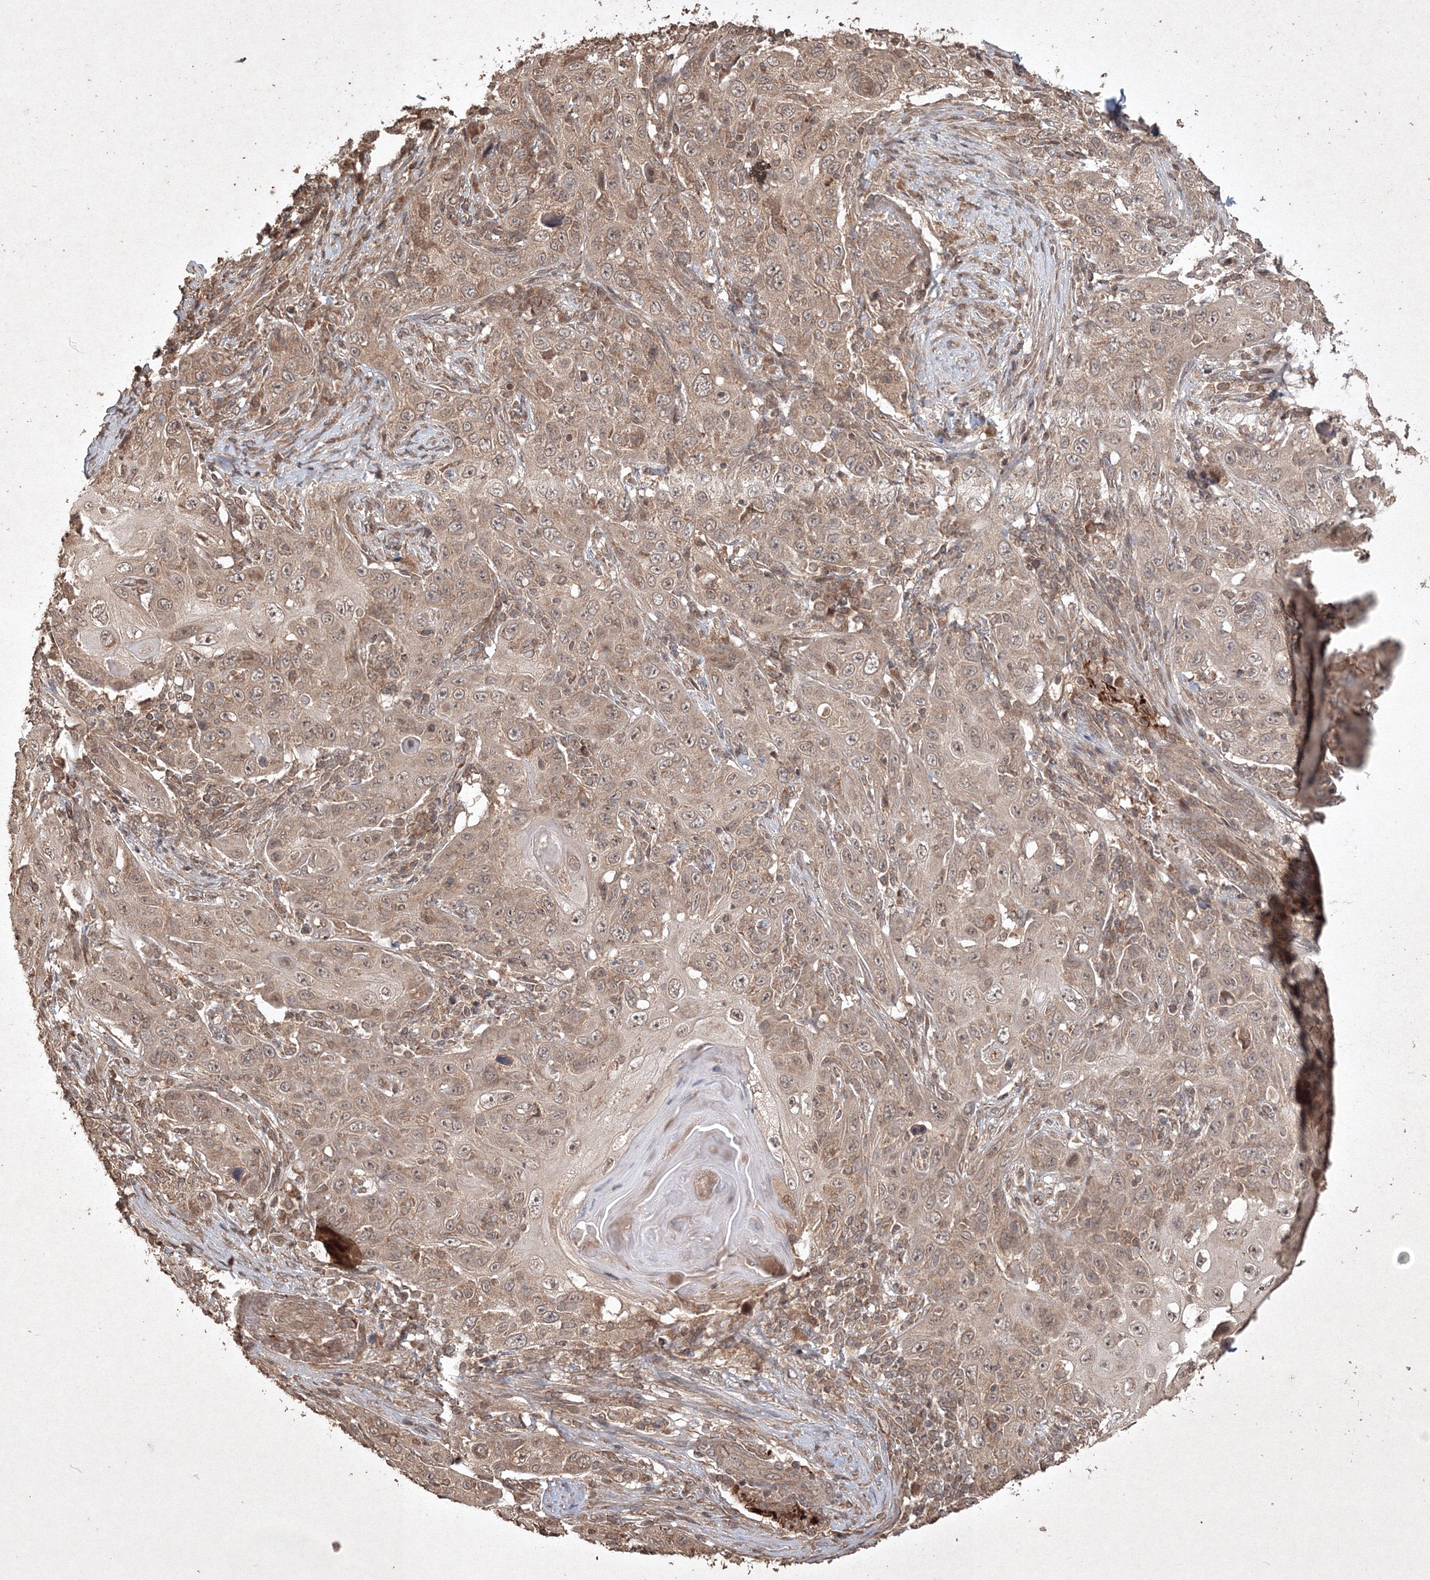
{"staining": {"intensity": "weak", "quantity": ">75%", "location": "cytoplasmic/membranous,nuclear"}, "tissue": "skin cancer", "cell_type": "Tumor cells", "image_type": "cancer", "snomed": [{"axis": "morphology", "description": "Squamous cell carcinoma, NOS"}, {"axis": "topography", "description": "Skin"}], "caption": "Brown immunohistochemical staining in human squamous cell carcinoma (skin) demonstrates weak cytoplasmic/membranous and nuclear positivity in approximately >75% of tumor cells.", "gene": "PELI3", "patient": {"sex": "female", "age": 88}}